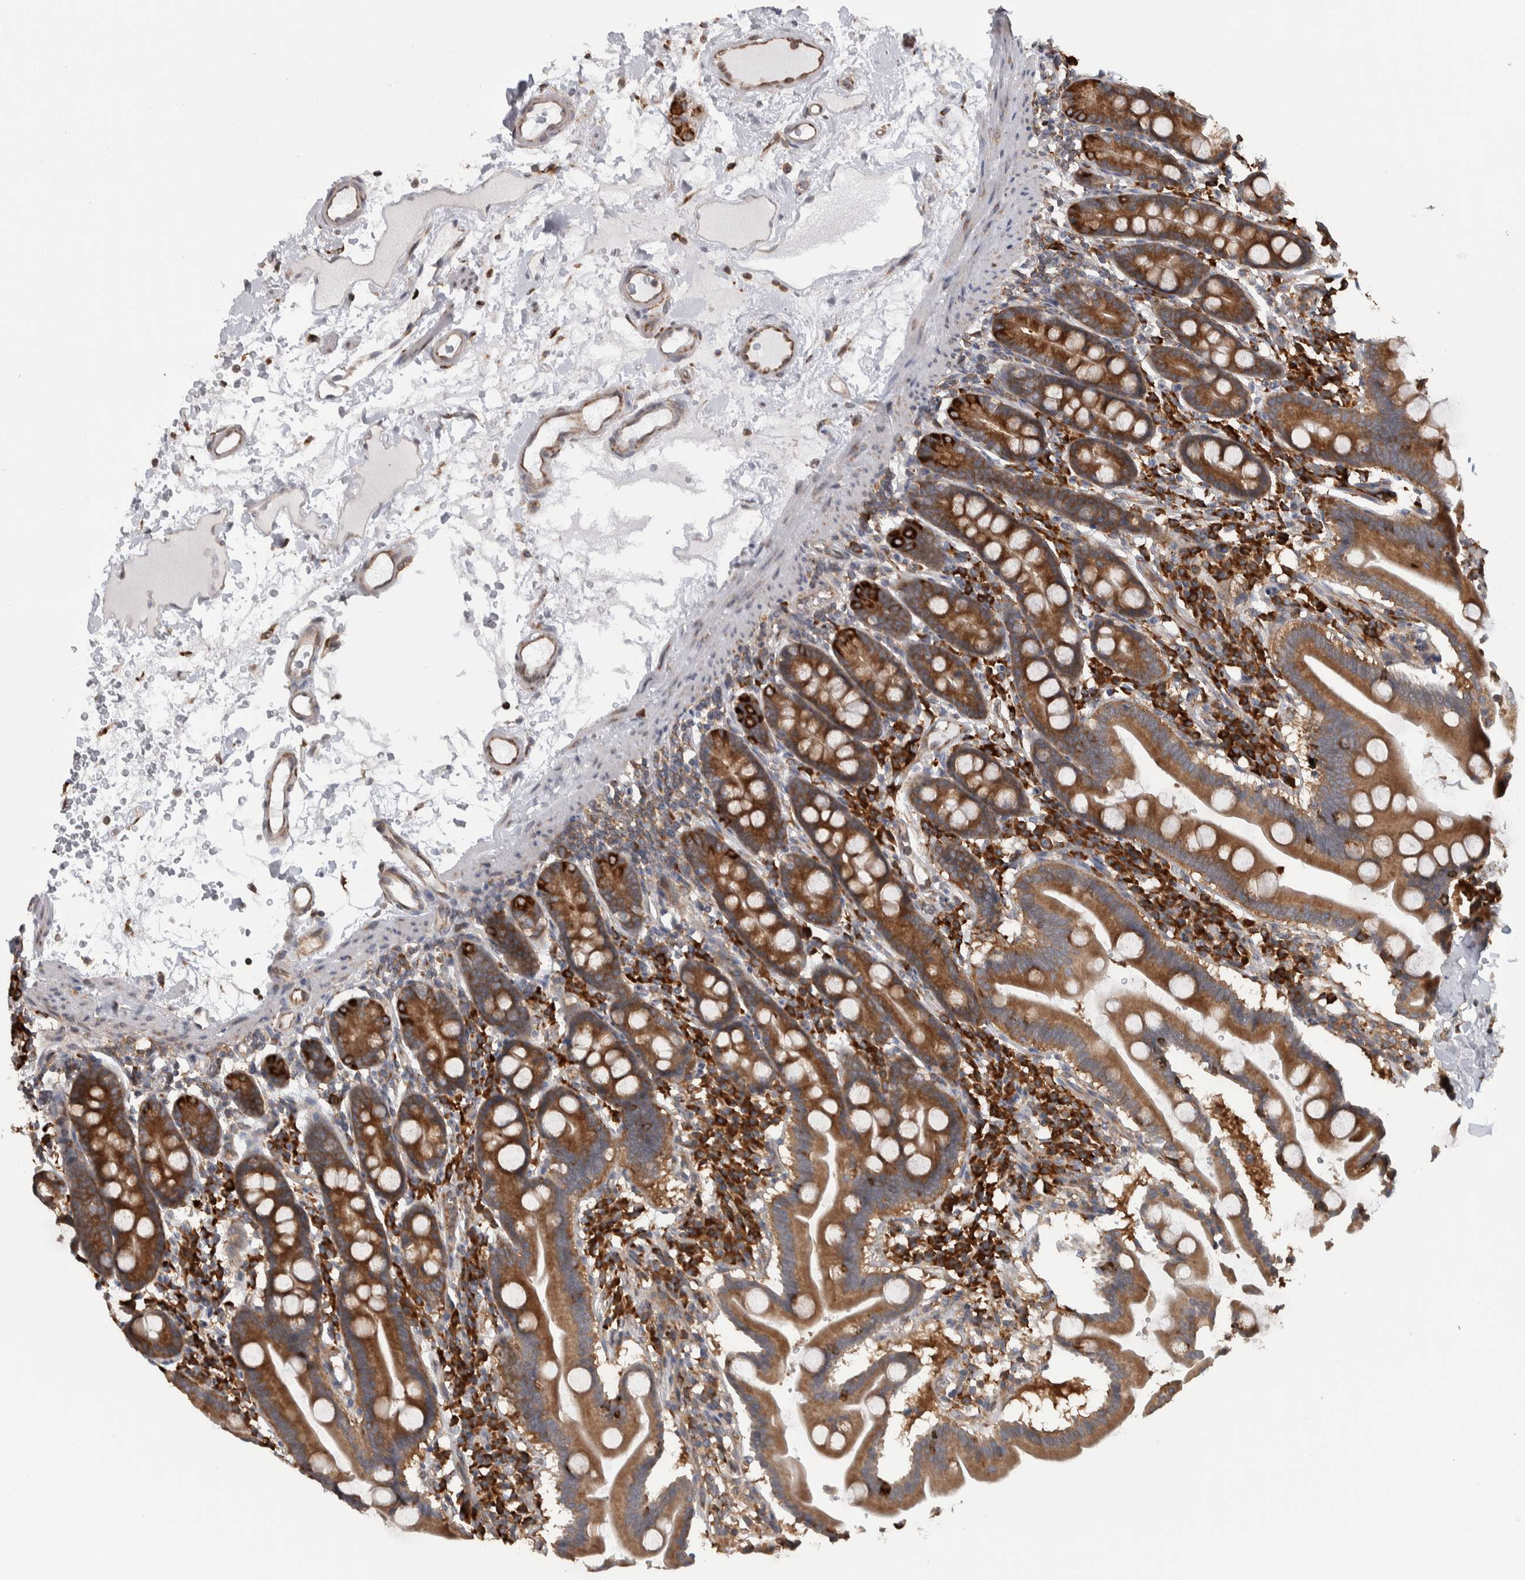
{"staining": {"intensity": "moderate", "quantity": ">75%", "location": "cytoplasmic/membranous"}, "tissue": "duodenum", "cell_type": "Glandular cells", "image_type": "normal", "snomed": [{"axis": "morphology", "description": "Normal tissue, NOS"}, {"axis": "topography", "description": "Duodenum"}], "caption": "Duodenum was stained to show a protein in brown. There is medium levels of moderate cytoplasmic/membranous staining in approximately >75% of glandular cells. The staining was performed using DAB (3,3'-diaminobenzidine) to visualize the protein expression in brown, while the nuclei were stained in blue with hematoxylin (Magnification: 20x).", "gene": "EIF3H", "patient": {"sex": "male", "age": 50}}